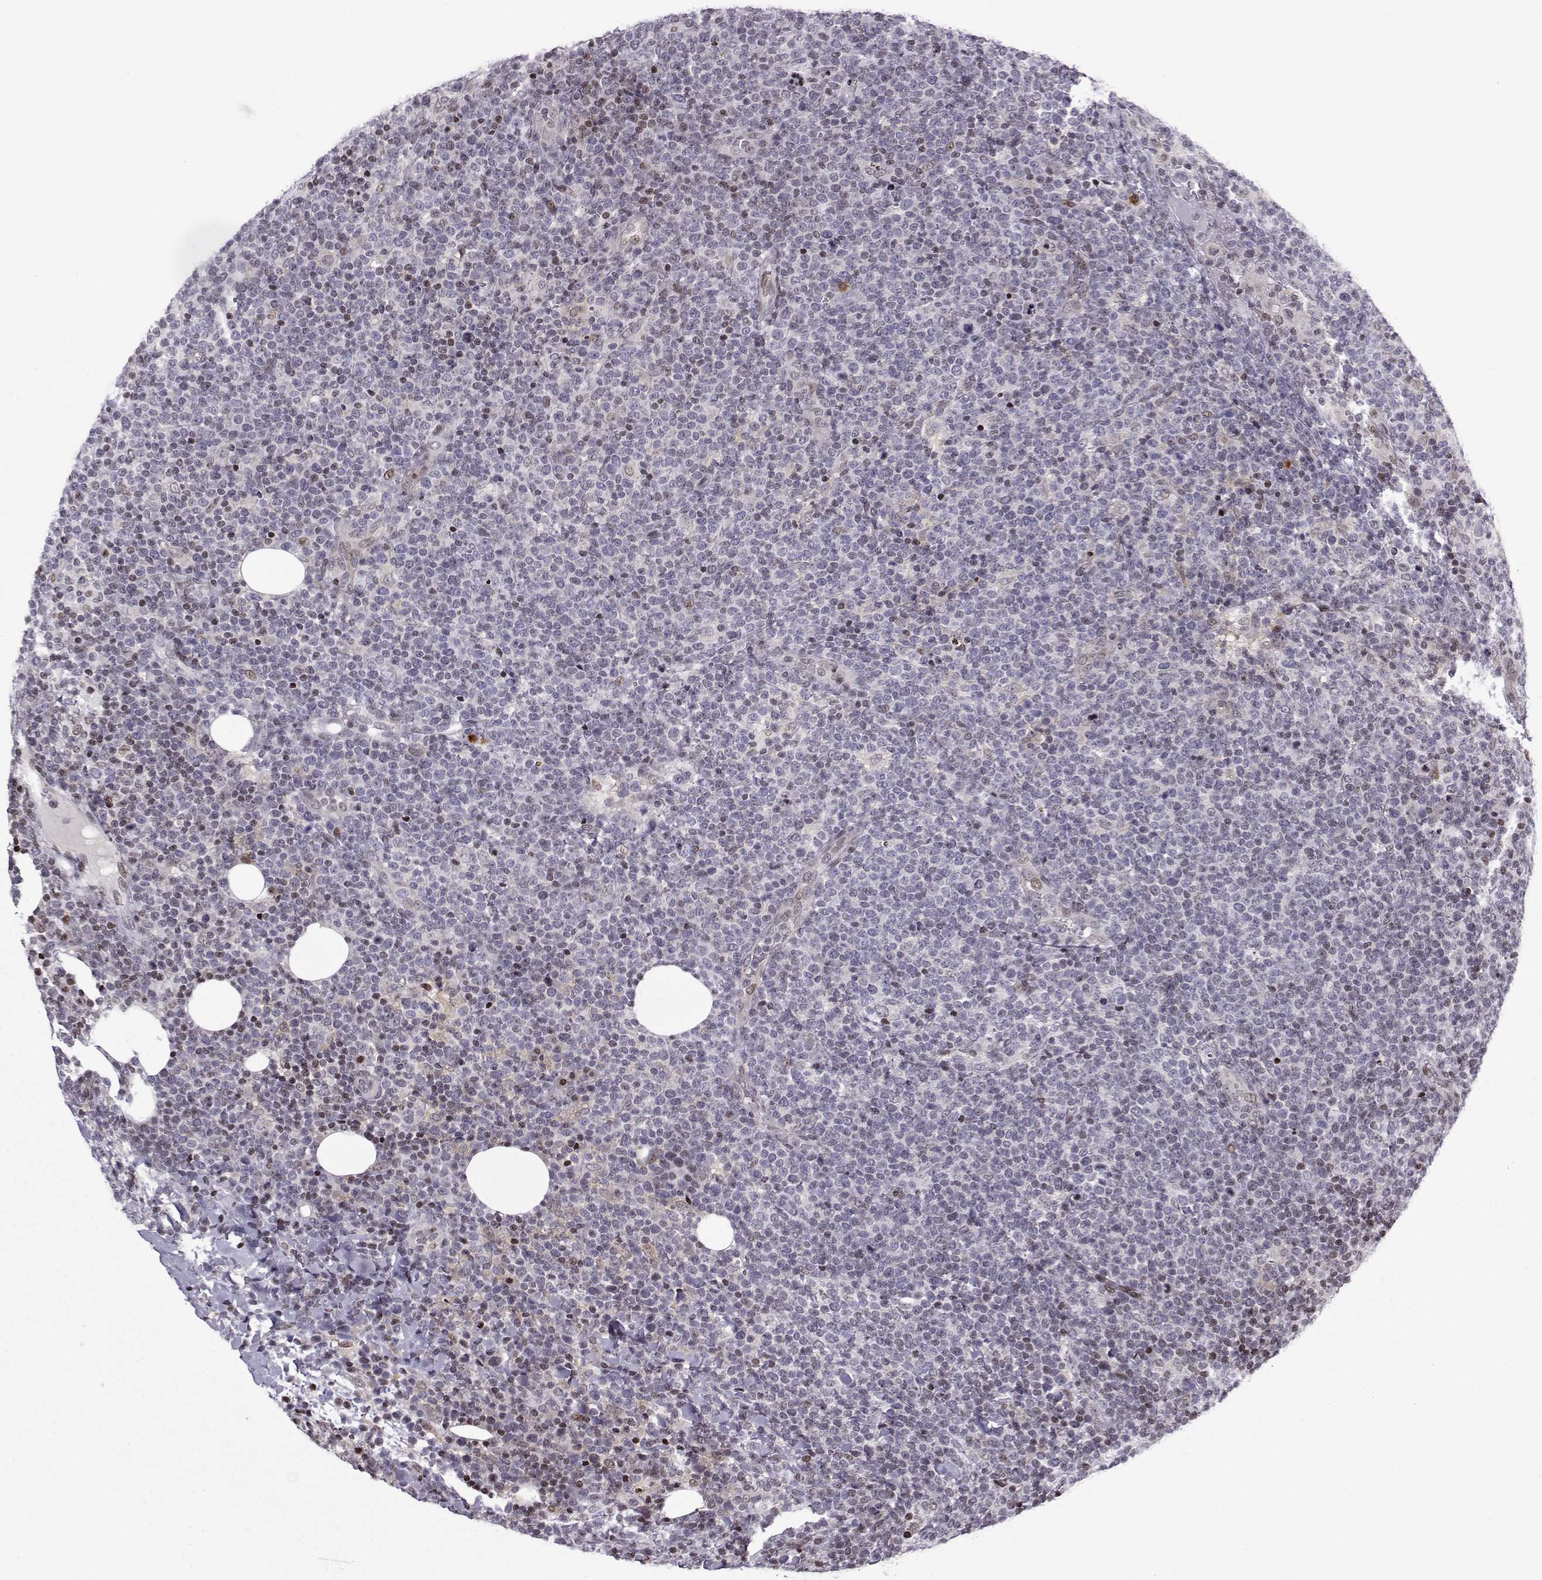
{"staining": {"intensity": "negative", "quantity": "none", "location": "none"}, "tissue": "lymphoma", "cell_type": "Tumor cells", "image_type": "cancer", "snomed": [{"axis": "morphology", "description": "Malignant lymphoma, non-Hodgkin's type, High grade"}, {"axis": "topography", "description": "Lymph node"}], "caption": "Tumor cells show no significant expression in lymphoma.", "gene": "ZNF19", "patient": {"sex": "male", "age": 61}}